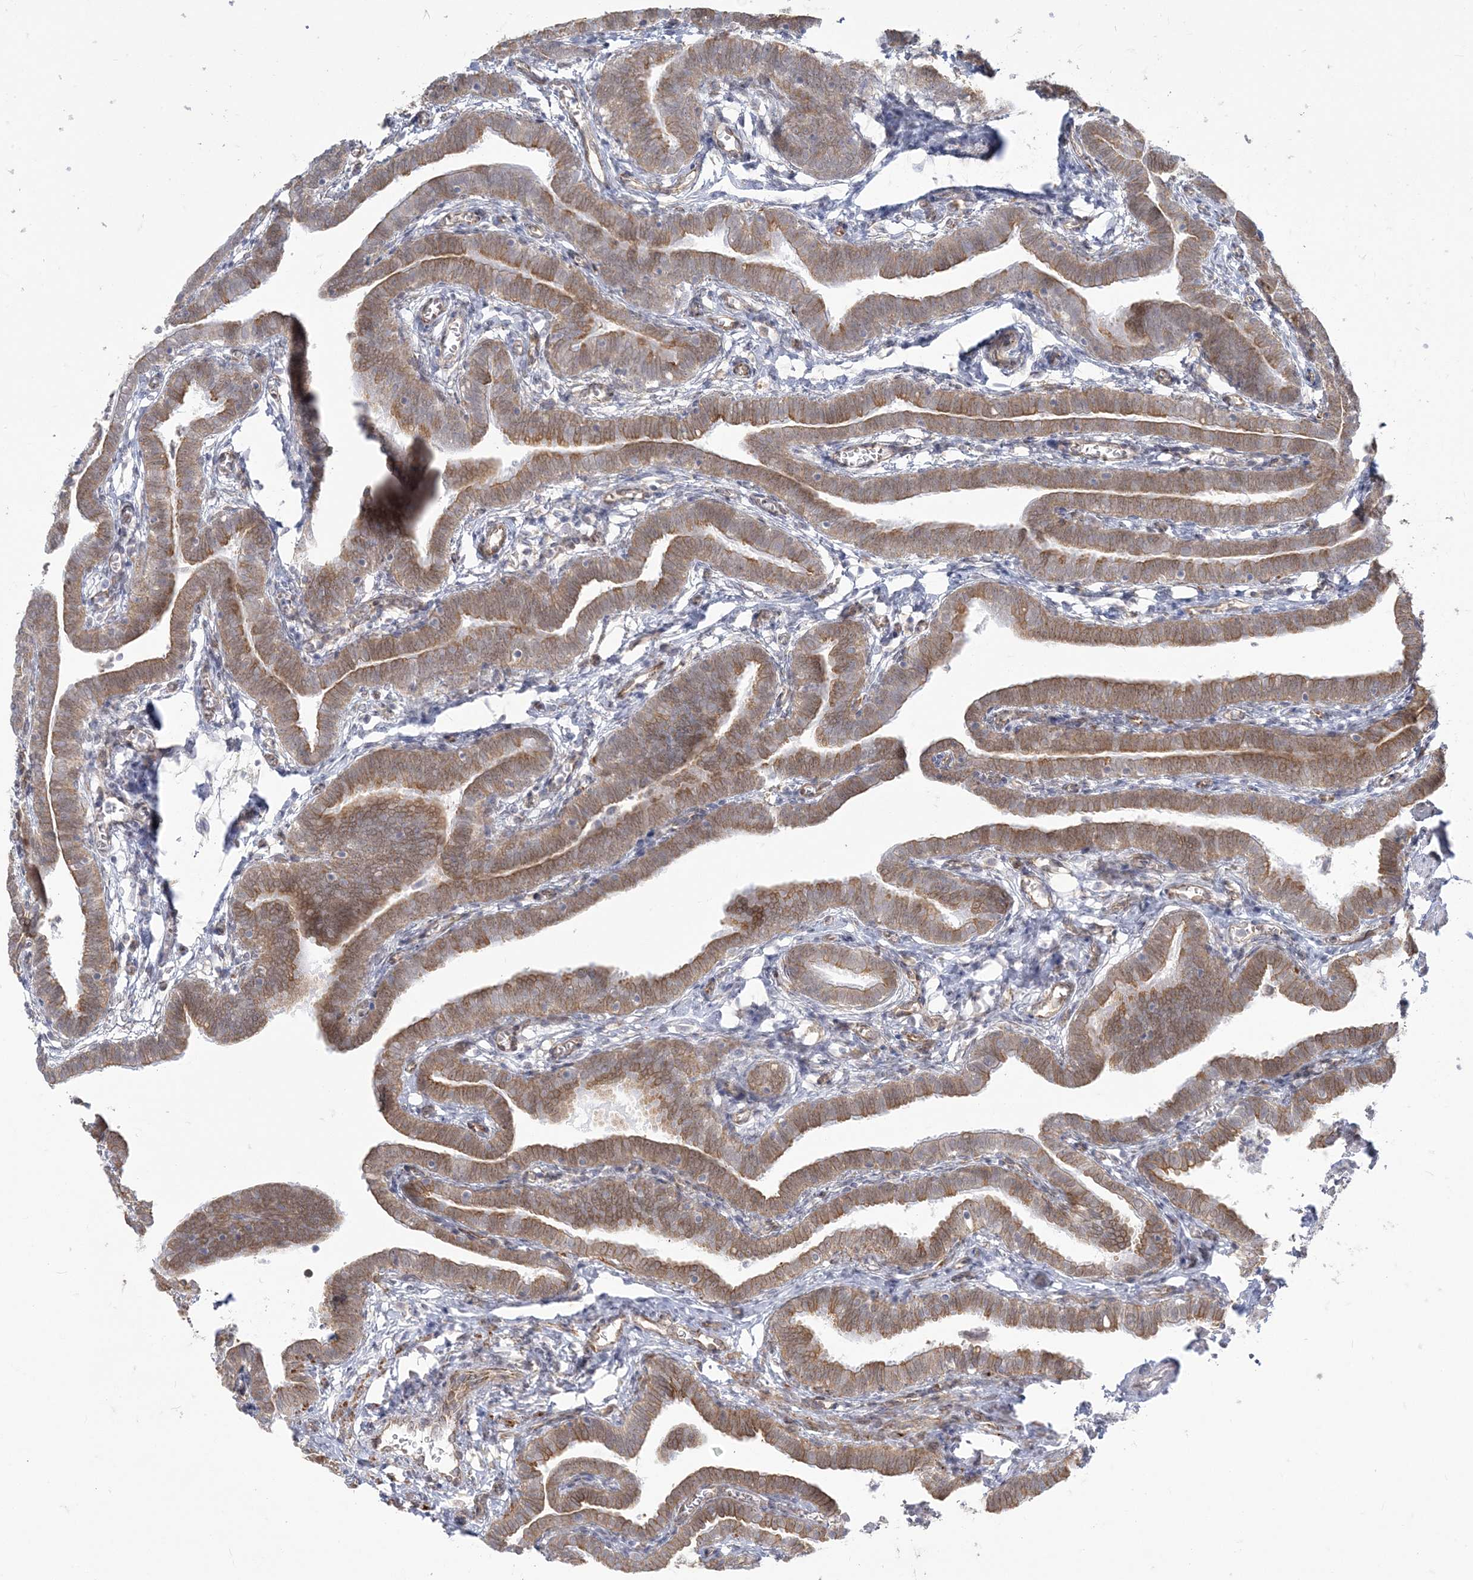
{"staining": {"intensity": "moderate", "quantity": "25%-75%", "location": "cytoplasmic/membranous"}, "tissue": "fallopian tube", "cell_type": "Glandular cells", "image_type": "normal", "snomed": [{"axis": "morphology", "description": "Normal tissue, NOS"}, {"axis": "topography", "description": "Fallopian tube"}], "caption": "Immunohistochemistry (IHC) staining of unremarkable fallopian tube, which shows medium levels of moderate cytoplasmic/membranous positivity in approximately 25%-75% of glandular cells indicating moderate cytoplasmic/membranous protein positivity. The staining was performed using DAB (3,3'-diaminobenzidine) (brown) for protein detection and nuclei were counterstained in hematoxylin (blue).", "gene": "ZC3H6", "patient": {"sex": "female", "age": 36}}